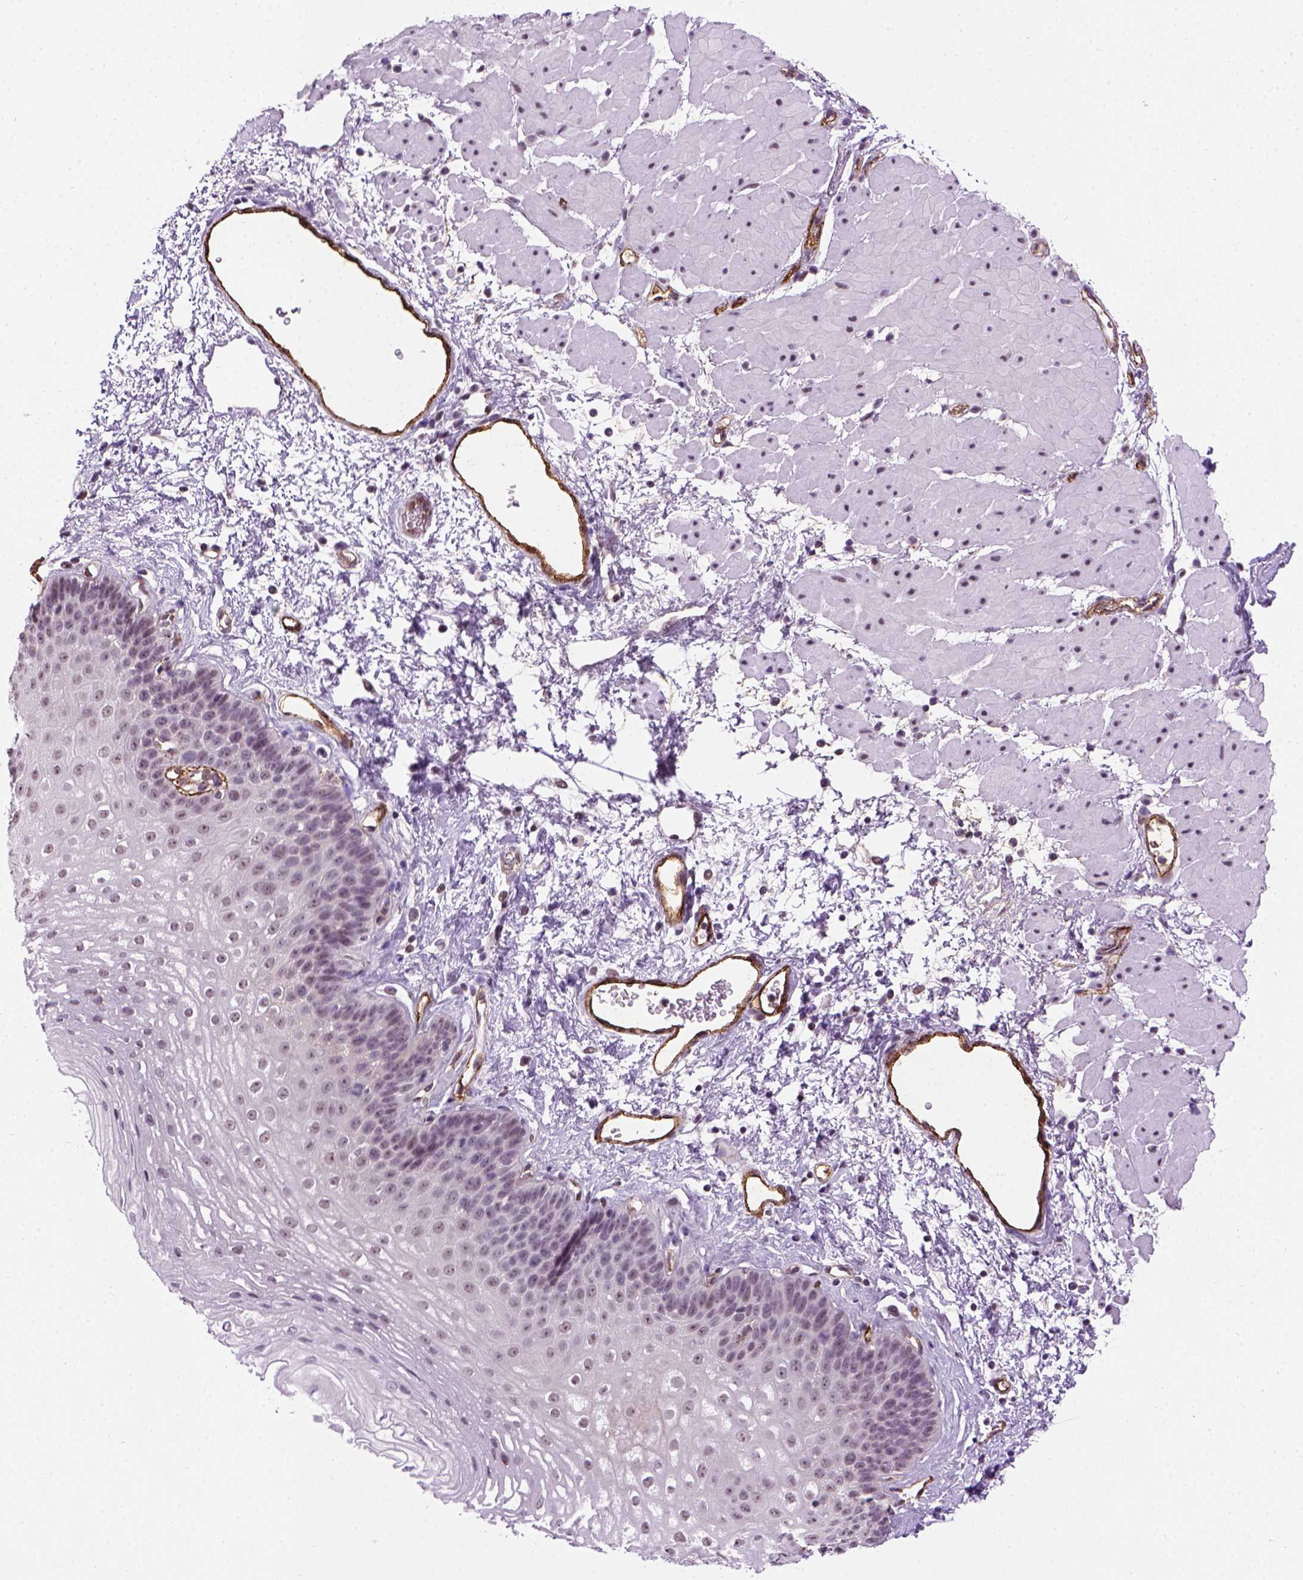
{"staining": {"intensity": "negative", "quantity": "none", "location": "none"}, "tissue": "esophagus", "cell_type": "Squamous epithelial cells", "image_type": "normal", "snomed": [{"axis": "morphology", "description": "Normal tissue, NOS"}, {"axis": "topography", "description": "Esophagus"}], "caption": "This is an immunohistochemistry photomicrograph of unremarkable human esophagus. There is no staining in squamous epithelial cells.", "gene": "VWF", "patient": {"sex": "female", "age": 62}}